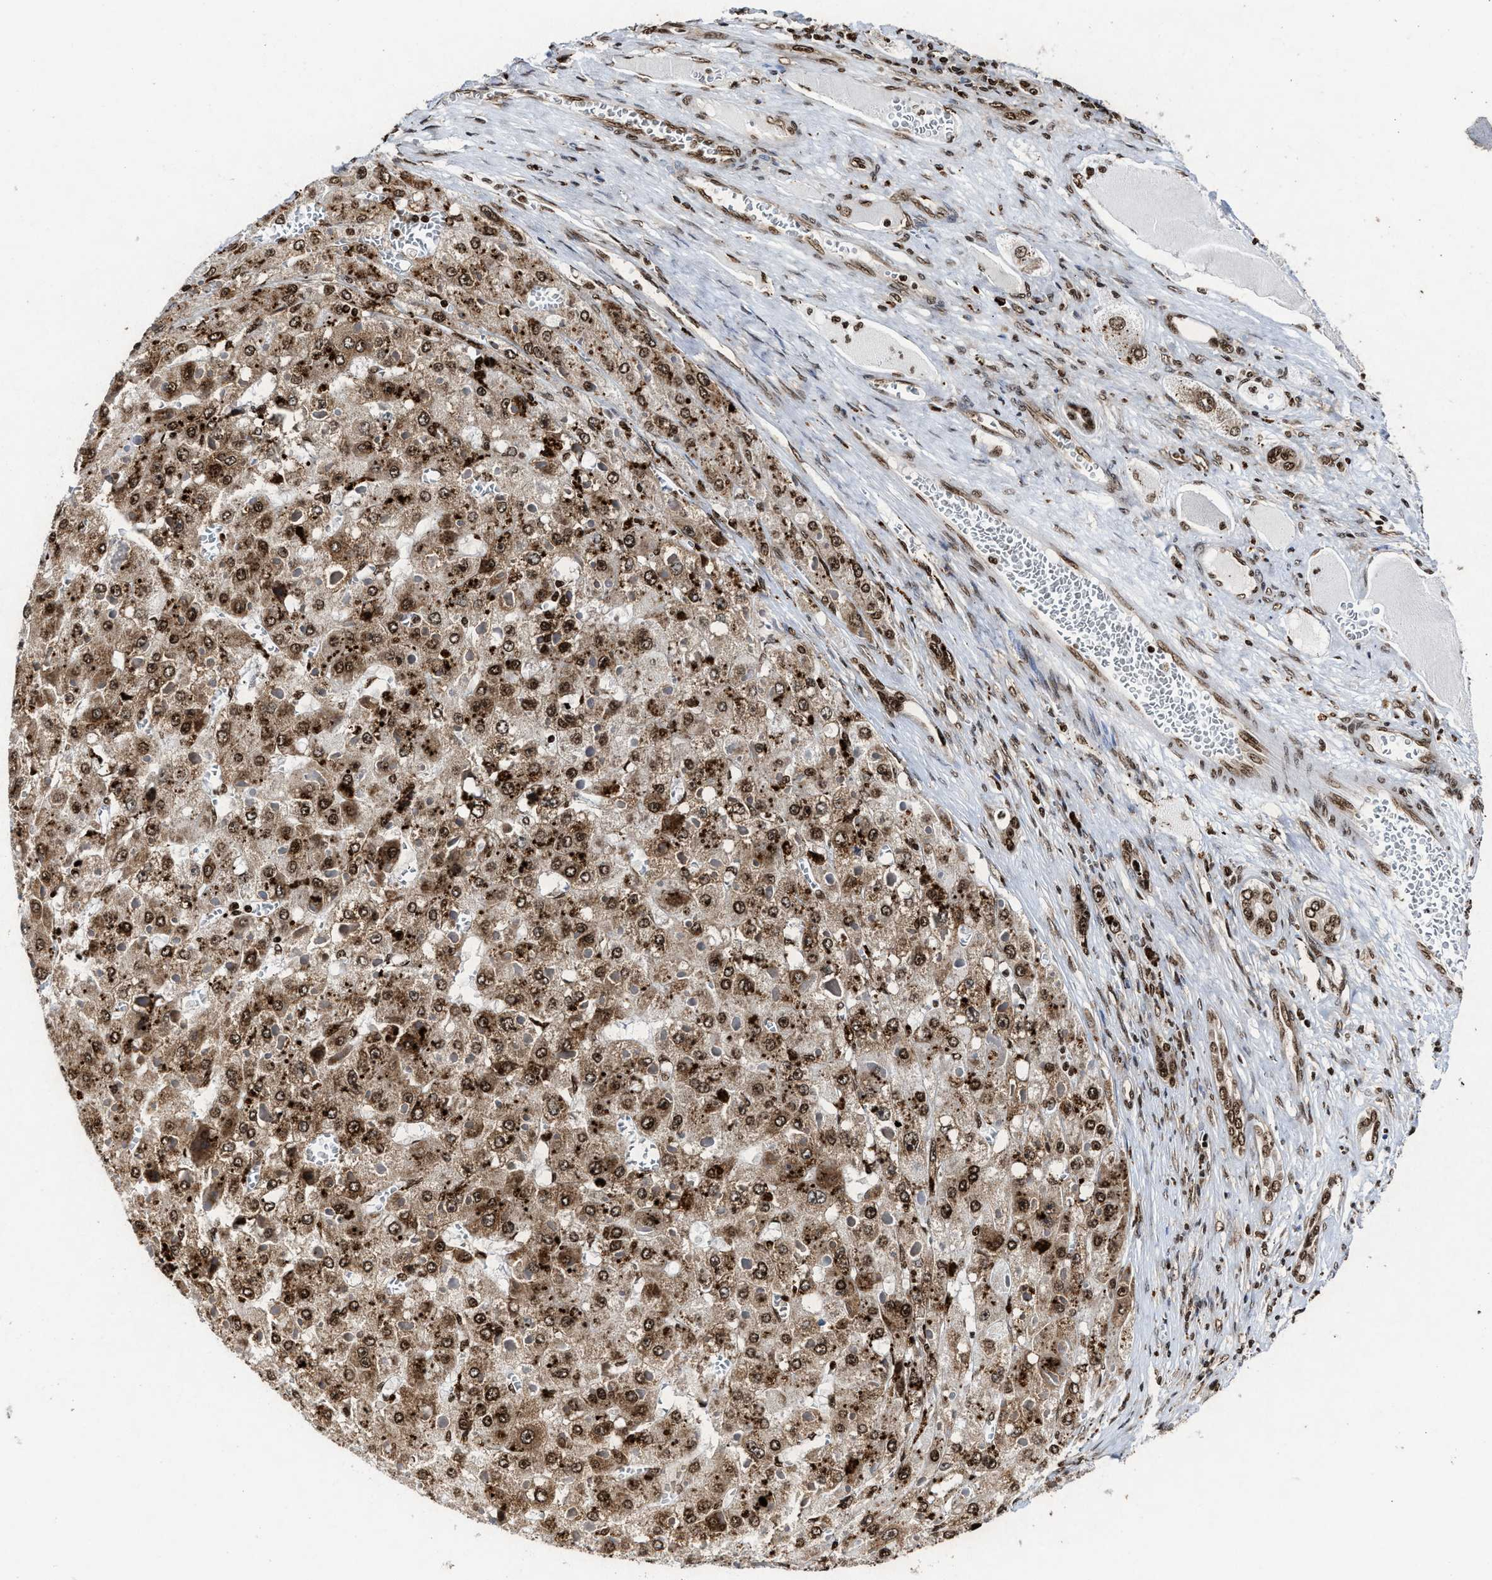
{"staining": {"intensity": "moderate", "quantity": ">75%", "location": "cytoplasmic/membranous,nuclear"}, "tissue": "liver cancer", "cell_type": "Tumor cells", "image_type": "cancer", "snomed": [{"axis": "morphology", "description": "Carcinoma, Hepatocellular, NOS"}, {"axis": "topography", "description": "Liver"}], "caption": "An image of human liver cancer (hepatocellular carcinoma) stained for a protein shows moderate cytoplasmic/membranous and nuclear brown staining in tumor cells.", "gene": "ALYREF", "patient": {"sex": "female", "age": 73}}